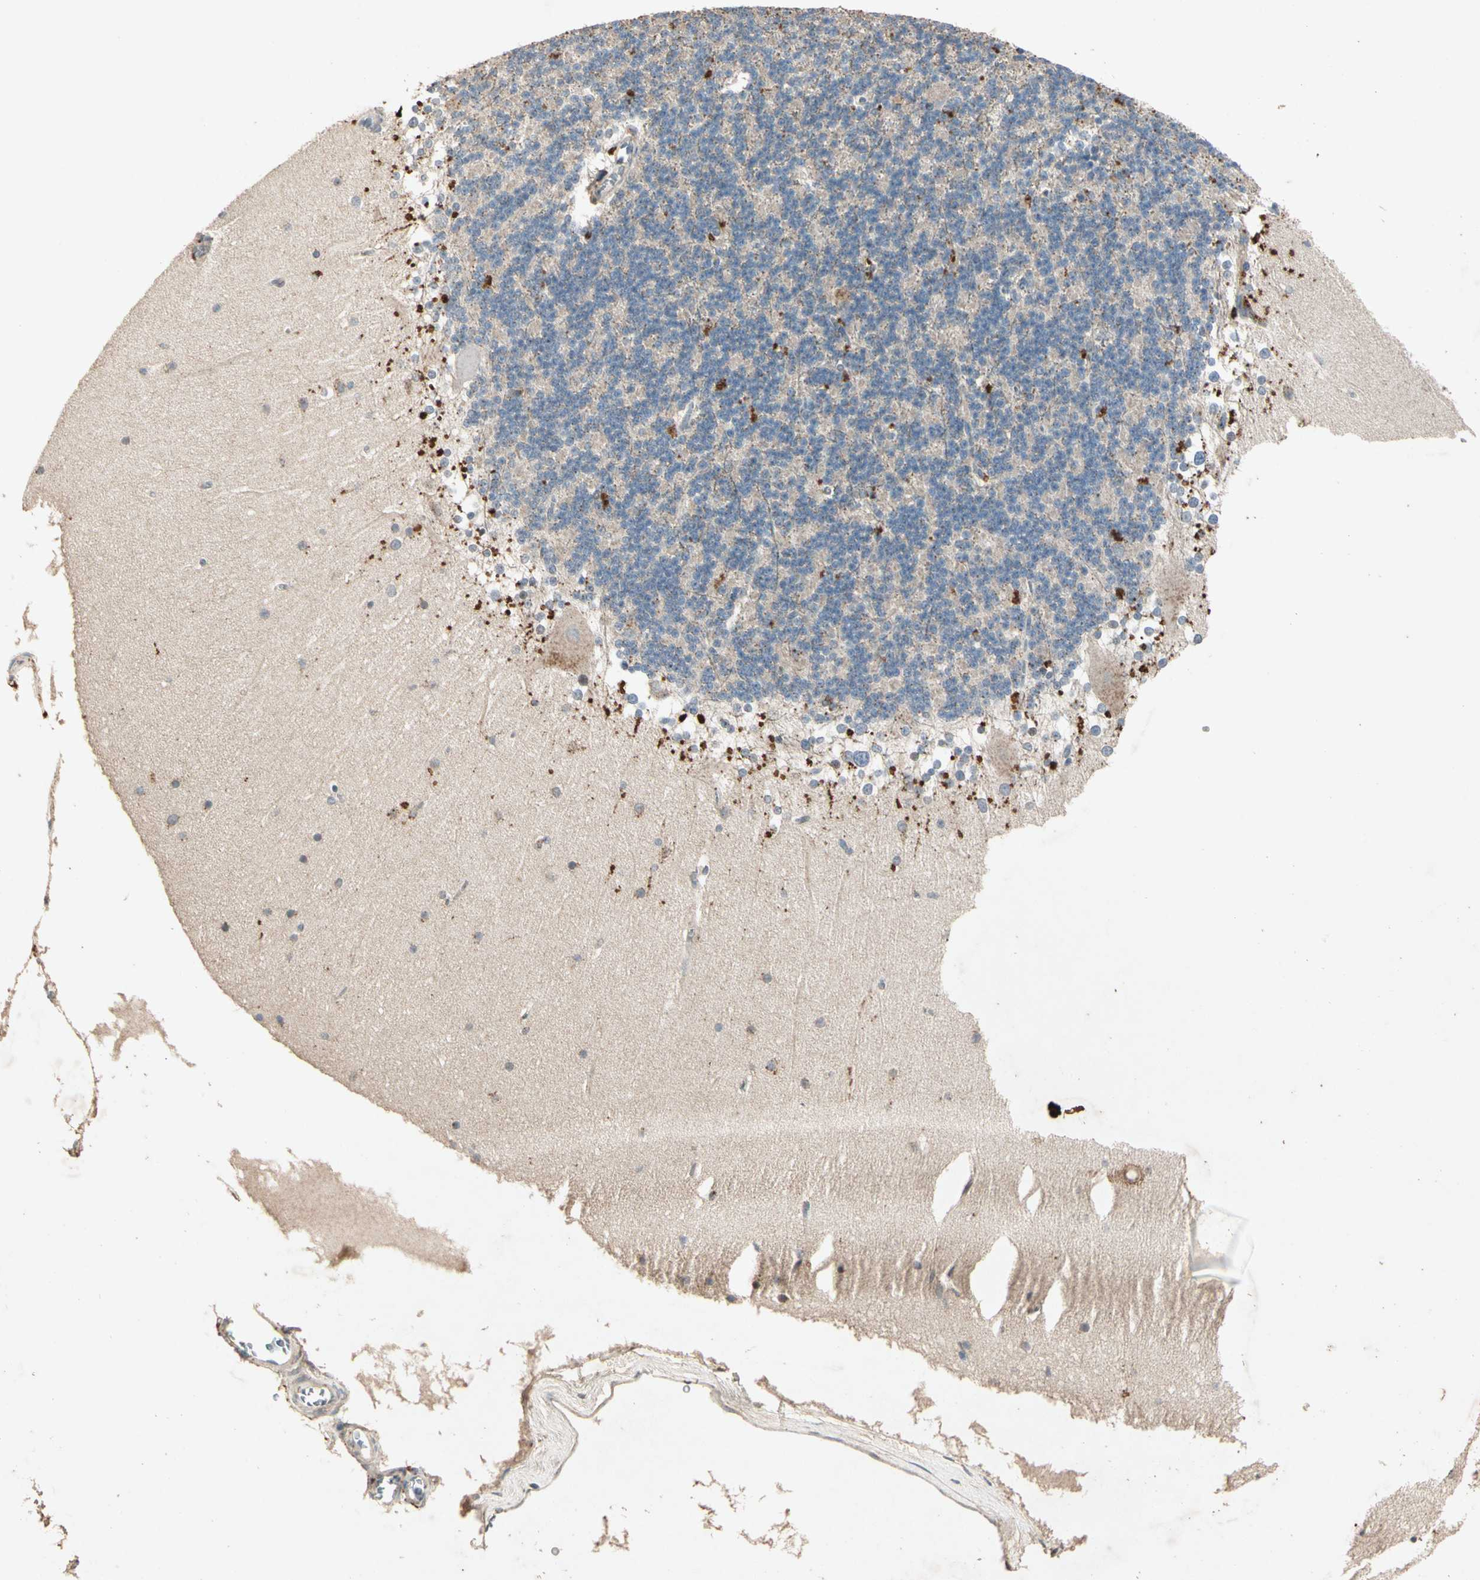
{"staining": {"intensity": "weak", "quantity": "<25%", "location": "cytoplasmic/membranous"}, "tissue": "cerebellum", "cell_type": "Cells in granular layer", "image_type": "normal", "snomed": [{"axis": "morphology", "description": "Normal tissue, NOS"}, {"axis": "topography", "description": "Cerebellum"}], "caption": "Immunohistochemical staining of benign cerebellum displays no significant staining in cells in granular layer.", "gene": "GPLD1", "patient": {"sex": "female", "age": 19}}